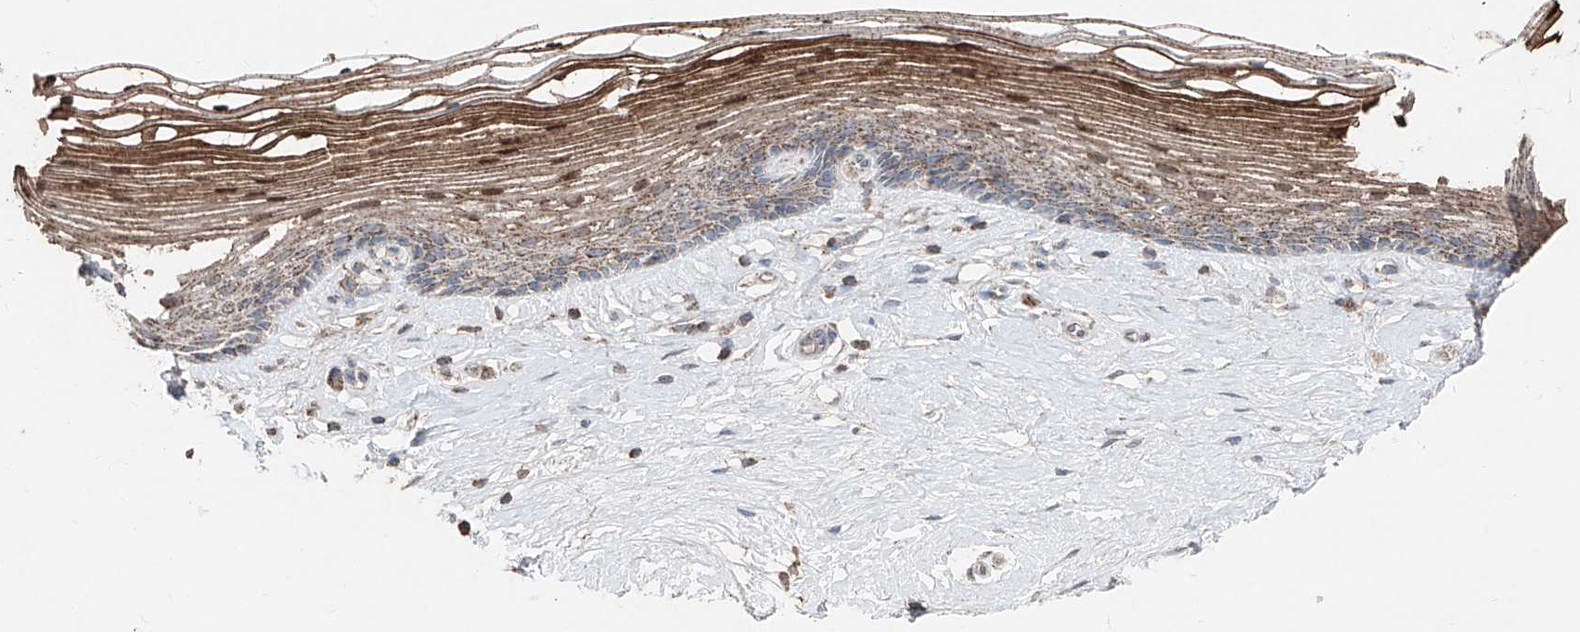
{"staining": {"intensity": "moderate", "quantity": "25%-75%", "location": "cytoplasmic/membranous"}, "tissue": "vagina", "cell_type": "Squamous epithelial cells", "image_type": "normal", "snomed": [{"axis": "morphology", "description": "Normal tissue, NOS"}, {"axis": "topography", "description": "Vagina"}], "caption": "Immunohistochemical staining of benign human vagina displays 25%-75% levels of moderate cytoplasmic/membranous protein positivity in approximately 25%-75% of squamous epithelial cells.", "gene": "ABCD3", "patient": {"sex": "female", "age": 46}}